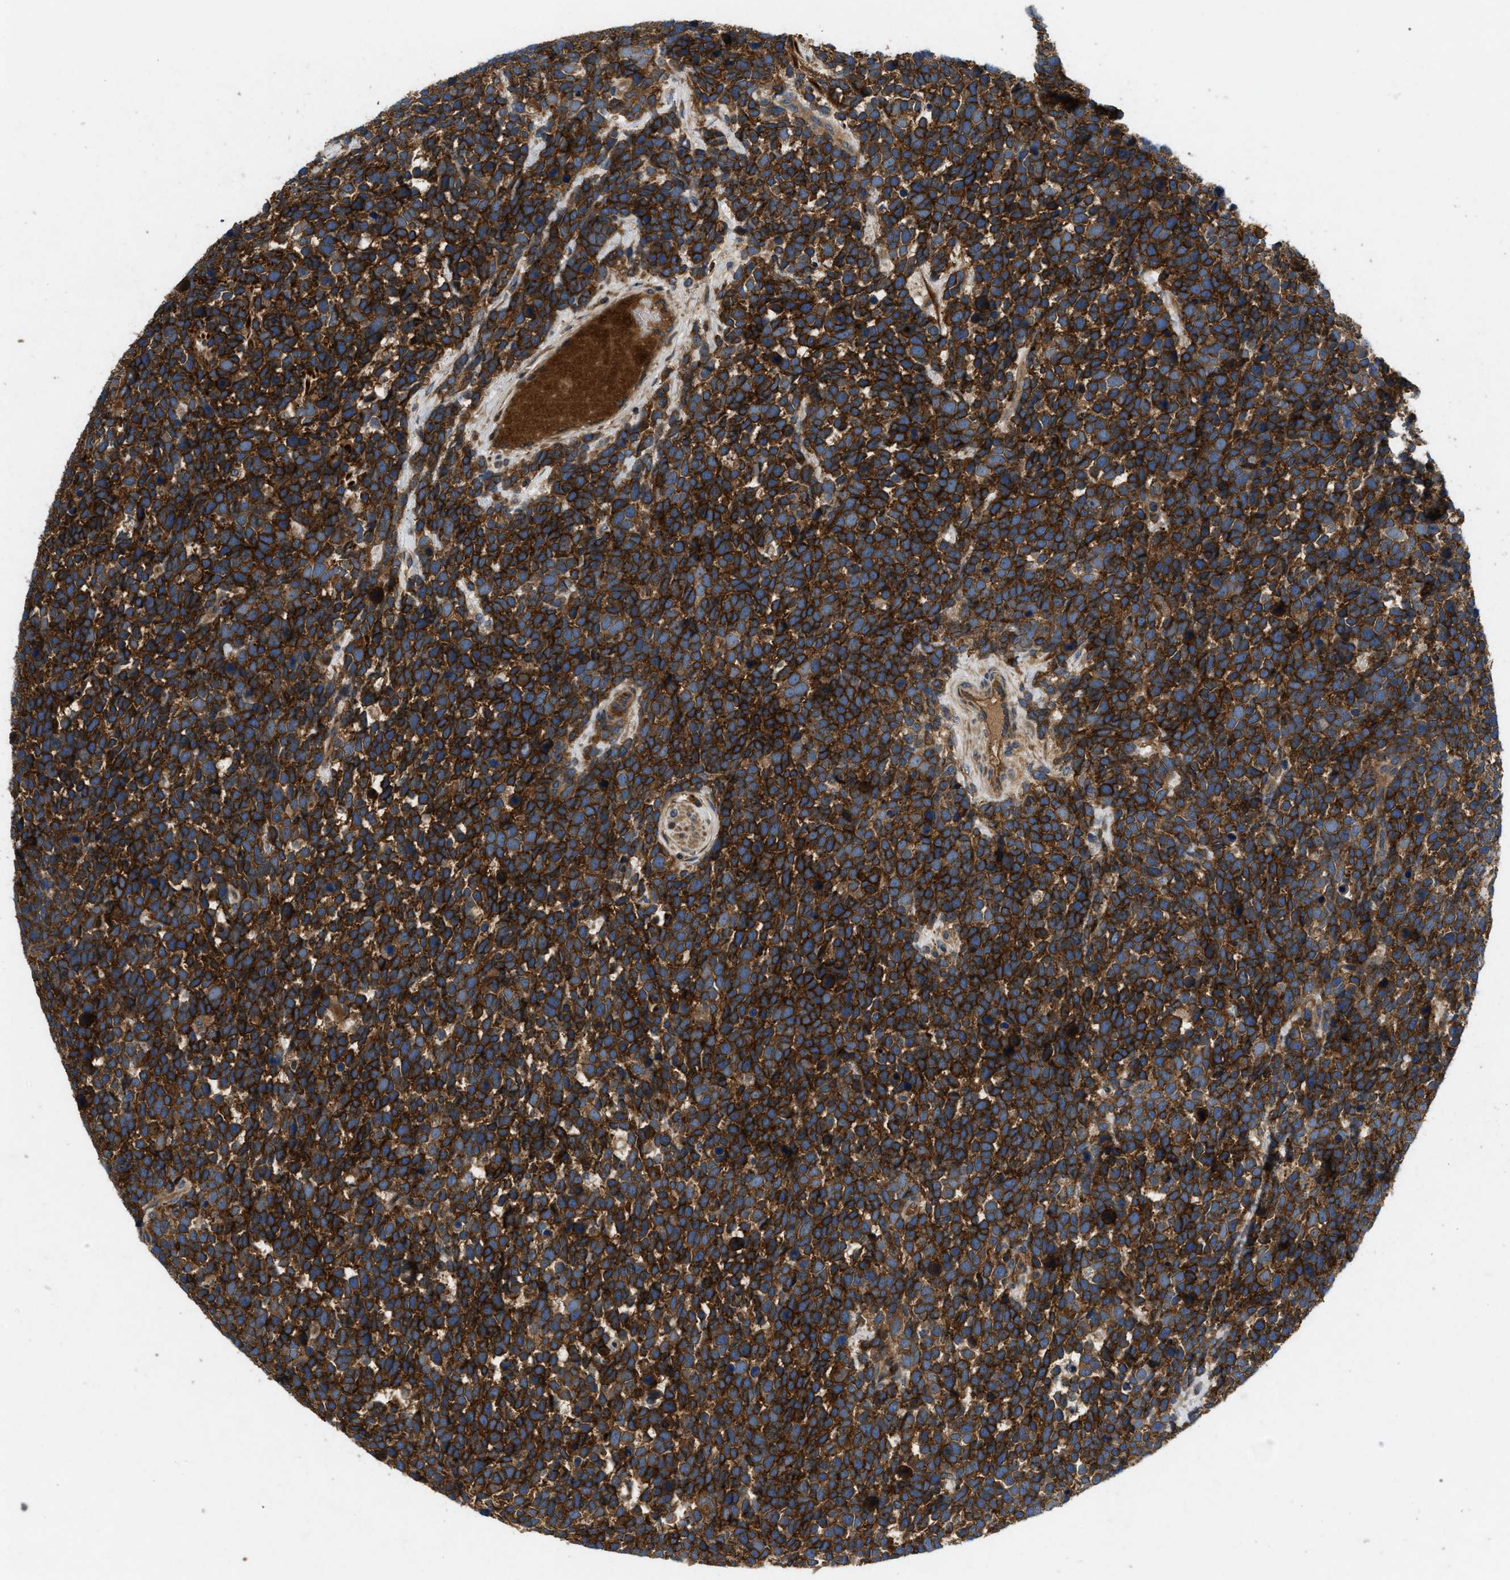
{"staining": {"intensity": "strong", "quantity": ">75%", "location": "cytoplasmic/membranous"}, "tissue": "urothelial cancer", "cell_type": "Tumor cells", "image_type": "cancer", "snomed": [{"axis": "morphology", "description": "Urothelial carcinoma, High grade"}, {"axis": "topography", "description": "Urinary bladder"}], "caption": "Immunohistochemical staining of urothelial cancer reveals high levels of strong cytoplasmic/membranous expression in about >75% of tumor cells. (Stains: DAB (3,3'-diaminobenzidine) in brown, nuclei in blue, Microscopy: brightfield microscopy at high magnification).", "gene": "CNNM3", "patient": {"sex": "female", "age": 82}}